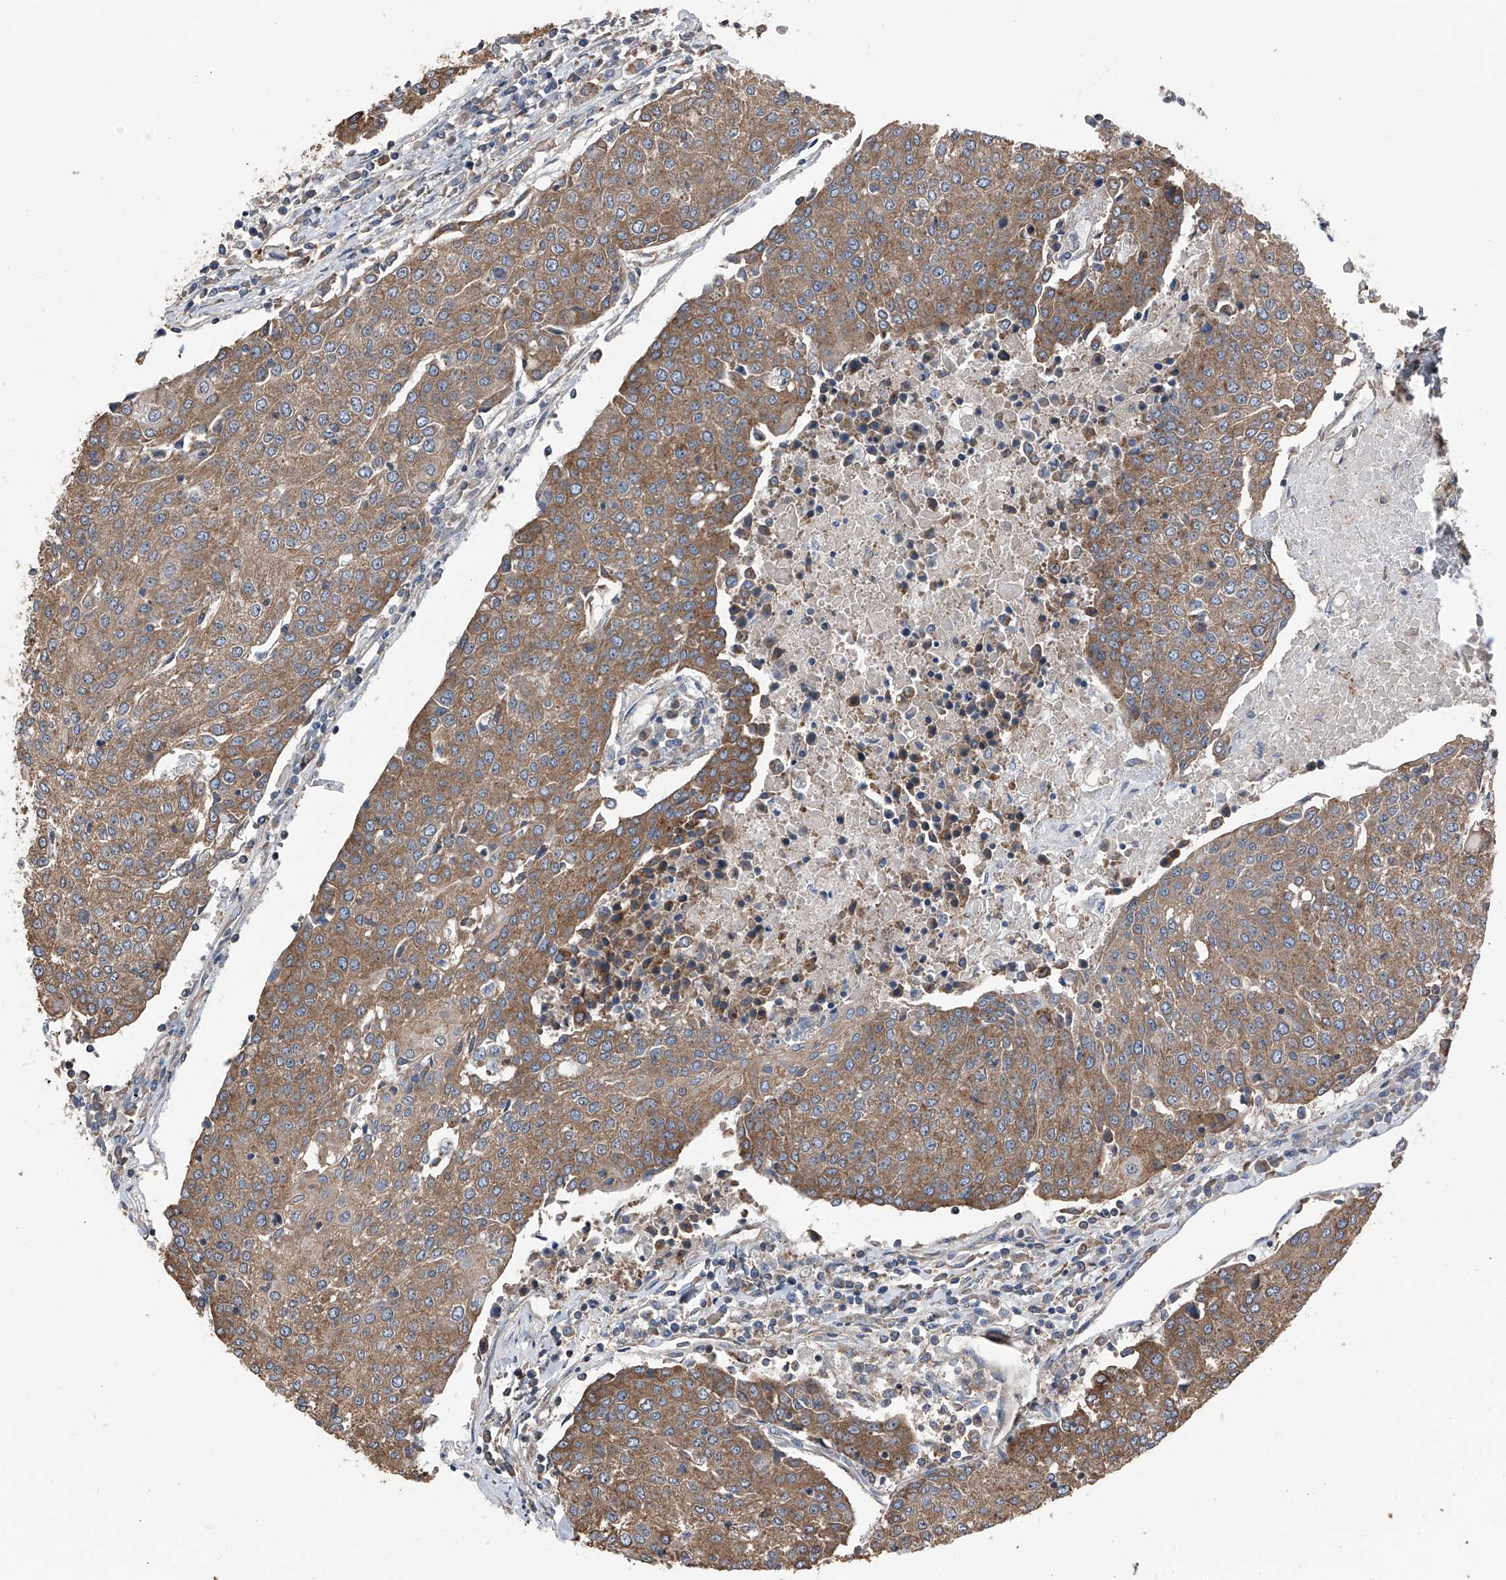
{"staining": {"intensity": "moderate", "quantity": ">75%", "location": "cytoplasmic/membranous"}, "tissue": "urothelial cancer", "cell_type": "Tumor cells", "image_type": "cancer", "snomed": [{"axis": "morphology", "description": "Urothelial carcinoma, High grade"}, {"axis": "topography", "description": "Urinary bladder"}], "caption": "A histopathology image of human urothelial cancer stained for a protein demonstrates moderate cytoplasmic/membranous brown staining in tumor cells.", "gene": "KCNJ2", "patient": {"sex": "female", "age": 85}}